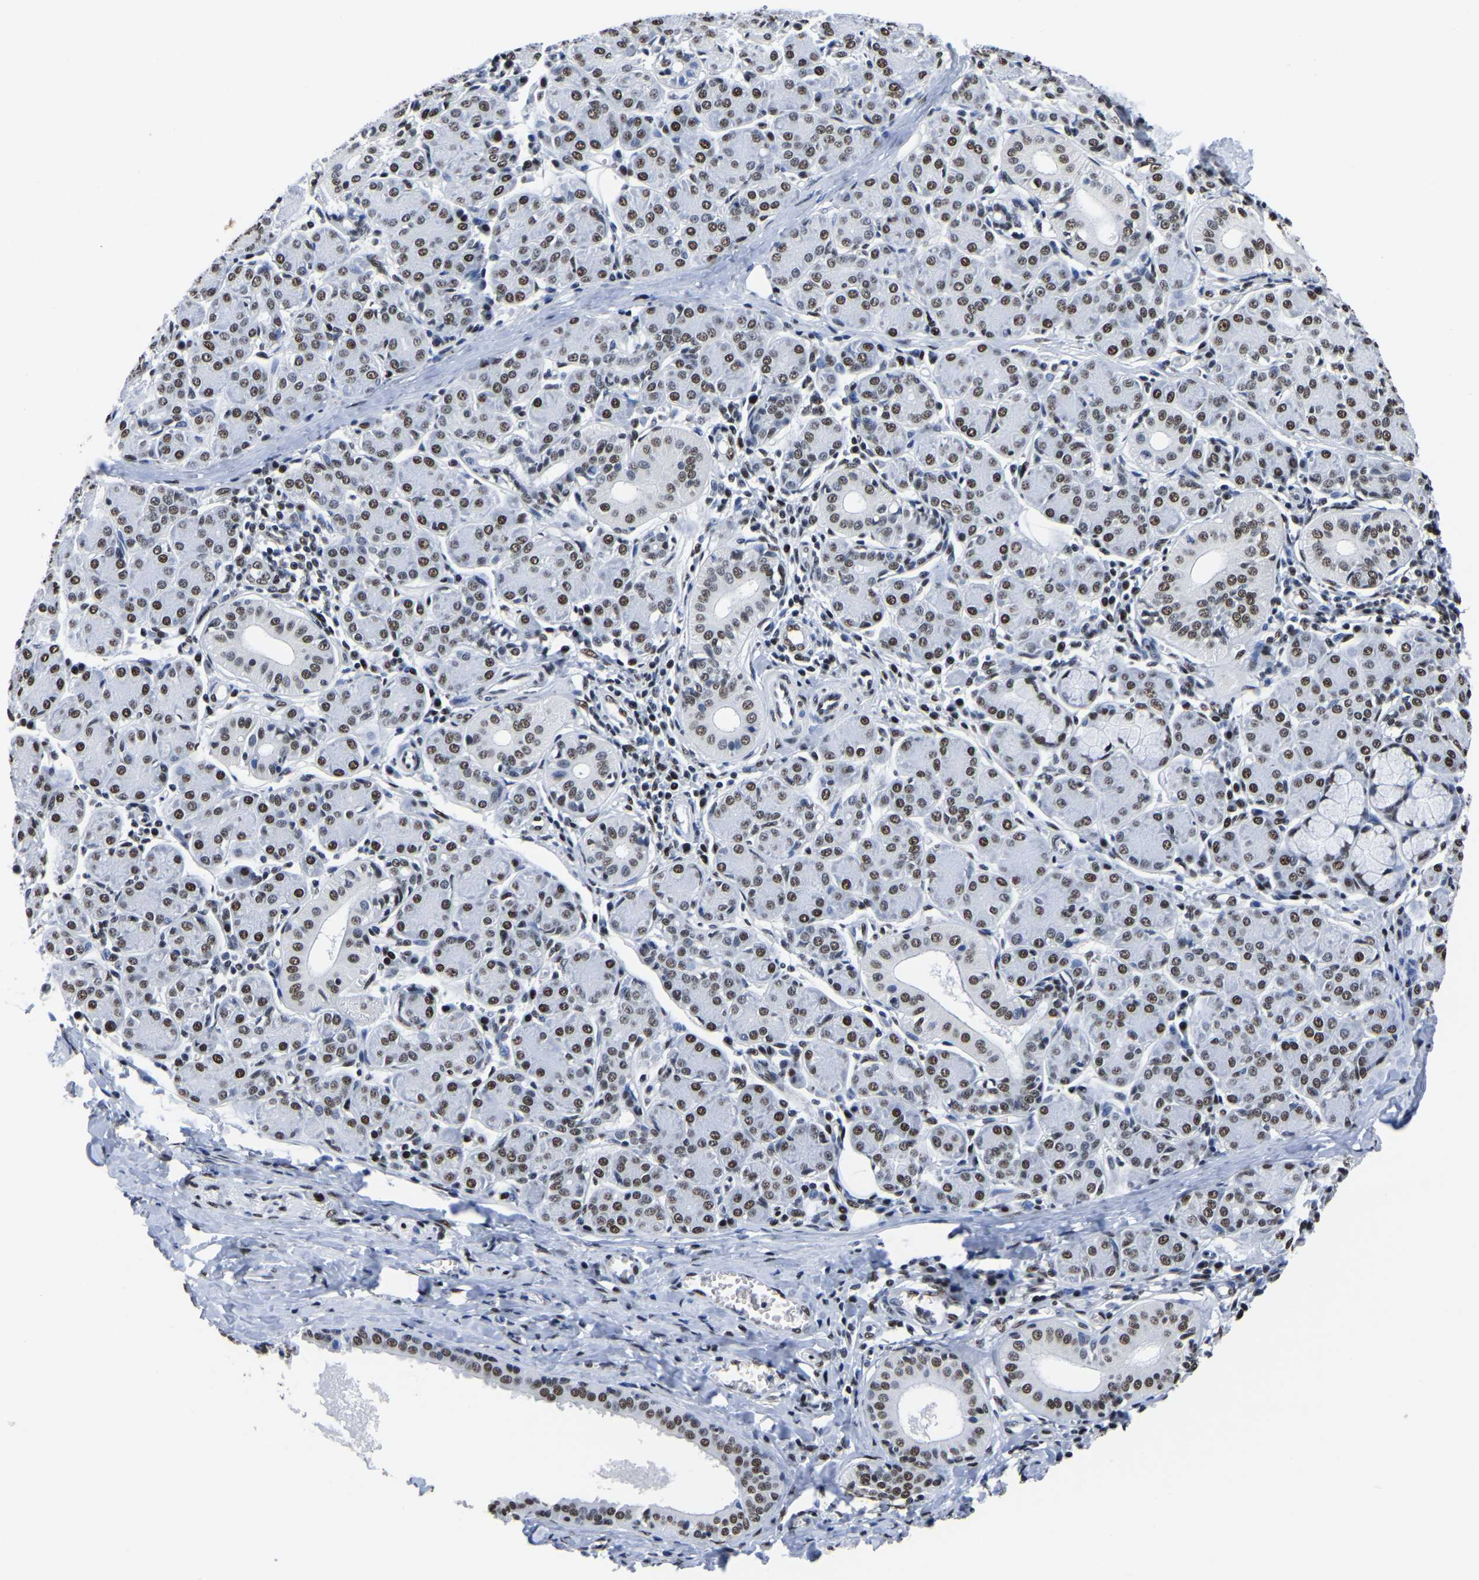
{"staining": {"intensity": "moderate", "quantity": ">75%", "location": "nuclear"}, "tissue": "salivary gland", "cell_type": "Glandular cells", "image_type": "normal", "snomed": [{"axis": "morphology", "description": "Normal tissue, NOS"}, {"axis": "morphology", "description": "Inflammation, NOS"}, {"axis": "topography", "description": "Lymph node"}, {"axis": "topography", "description": "Salivary gland"}], "caption": "An IHC photomicrograph of normal tissue is shown. Protein staining in brown labels moderate nuclear positivity in salivary gland within glandular cells.", "gene": "UBA1", "patient": {"sex": "male", "age": 3}}